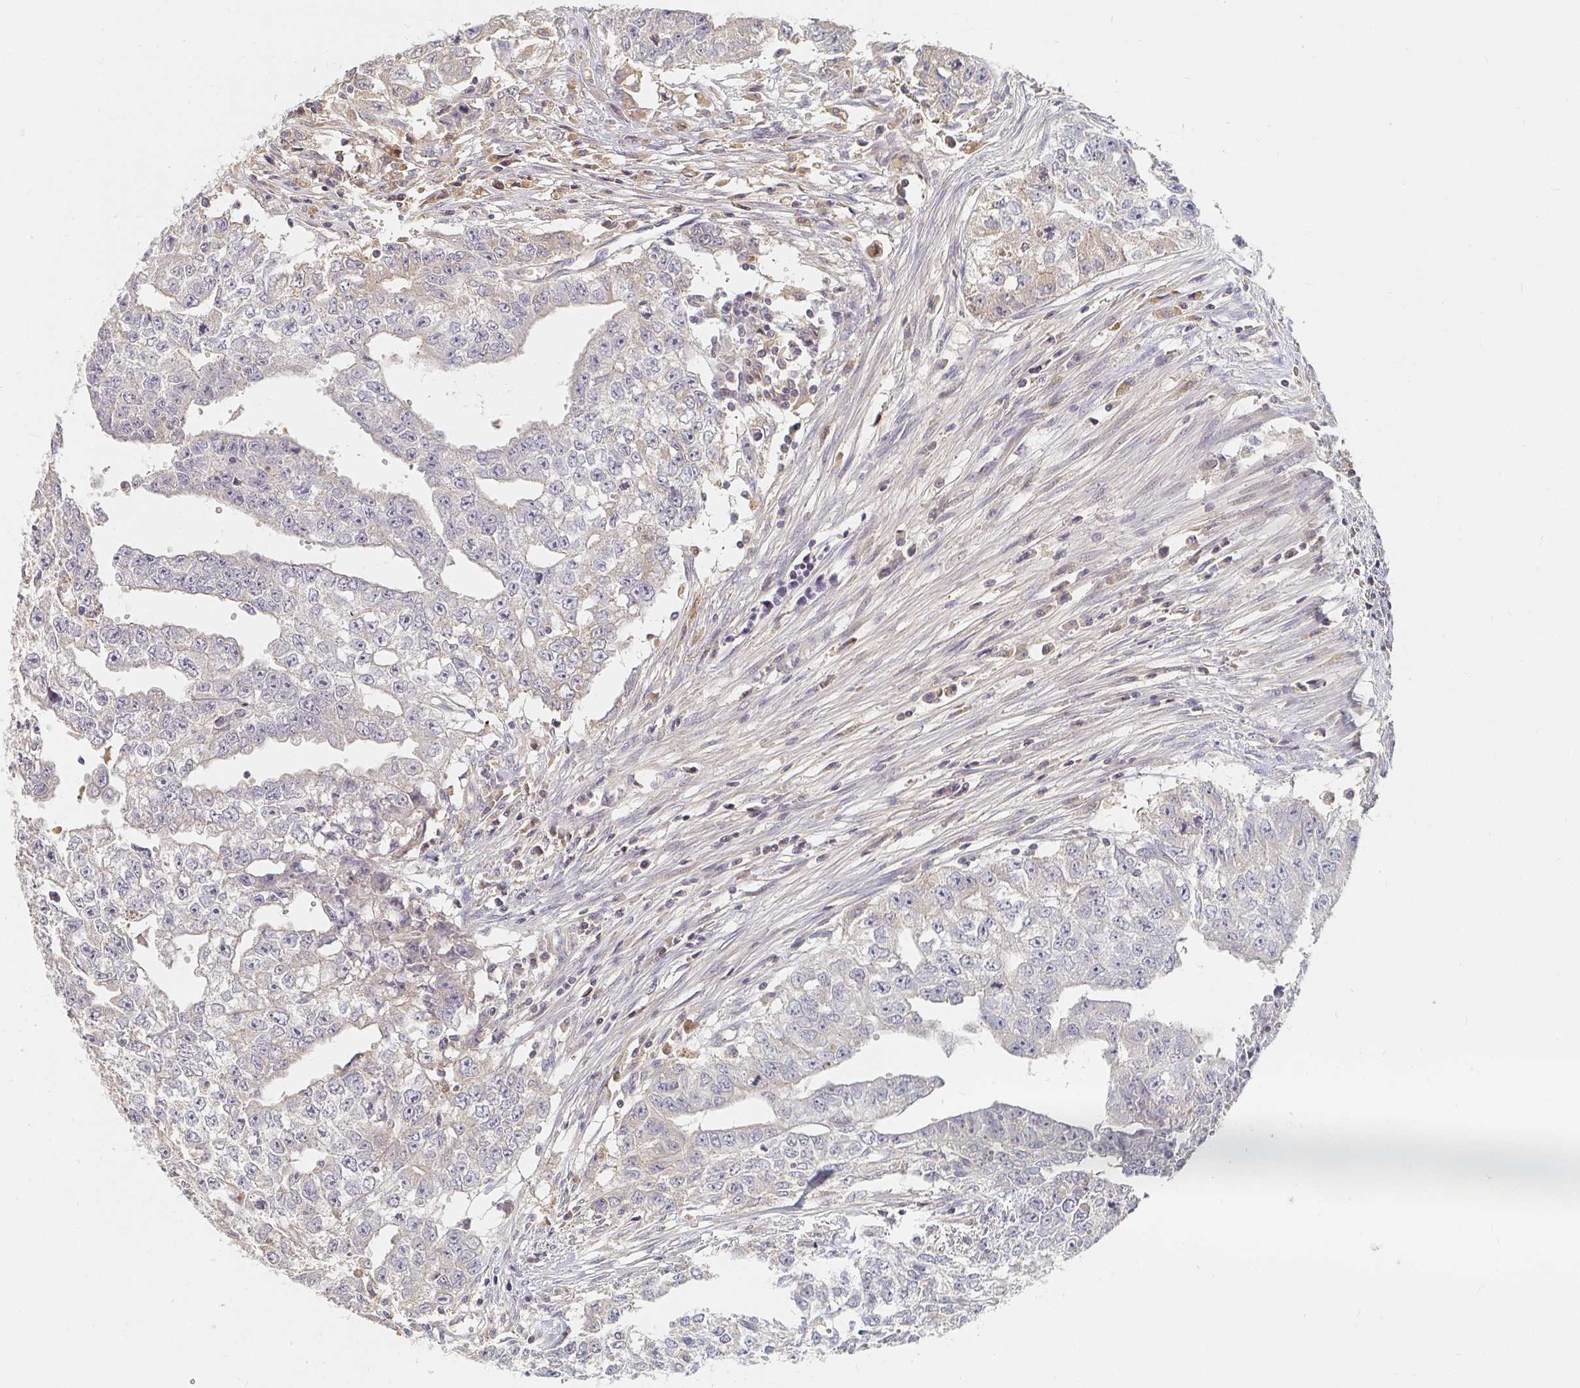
{"staining": {"intensity": "negative", "quantity": "none", "location": "none"}, "tissue": "testis cancer", "cell_type": "Tumor cells", "image_type": "cancer", "snomed": [{"axis": "morphology", "description": "Carcinoma, Embryonal, NOS"}, {"axis": "morphology", "description": "Teratoma, malignant, NOS"}, {"axis": "topography", "description": "Testis"}], "caption": "This is a photomicrograph of immunohistochemistry staining of testis cancer (embryonal carcinoma), which shows no expression in tumor cells.", "gene": "NME9", "patient": {"sex": "male", "age": 24}}